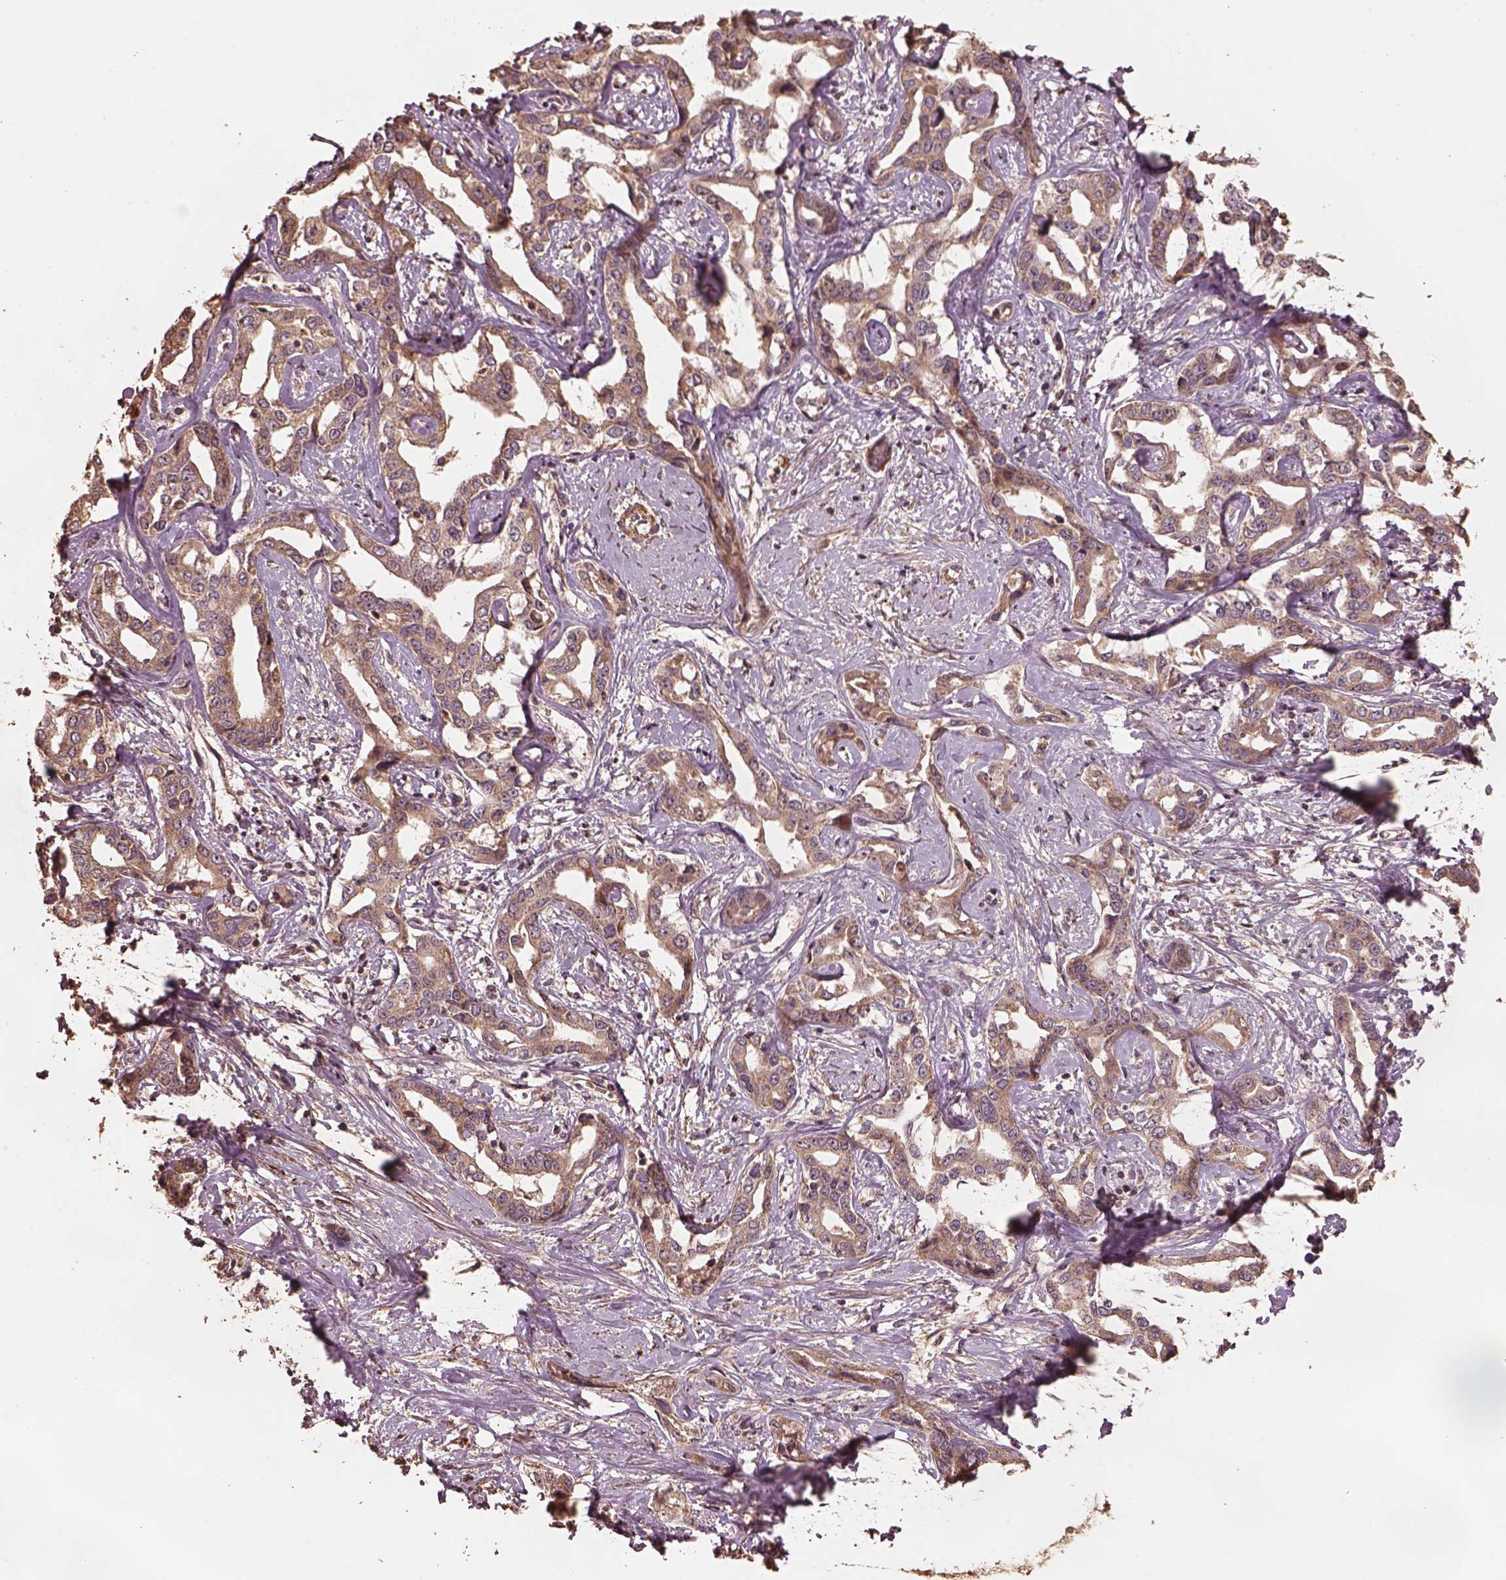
{"staining": {"intensity": "moderate", "quantity": ">75%", "location": "cytoplasmic/membranous"}, "tissue": "liver cancer", "cell_type": "Tumor cells", "image_type": "cancer", "snomed": [{"axis": "morphology", "description": "Cholangiocarcinoma"}, {"axis": "topography", "description": "Liver"}], "caption": "Moderate cytoplasmic/membranous staining for a protein is present in about >75% of tumor cells of liver cancer using IHC.", "gene": "METTL4", "patient": {"sex": "male", "age": 59}}